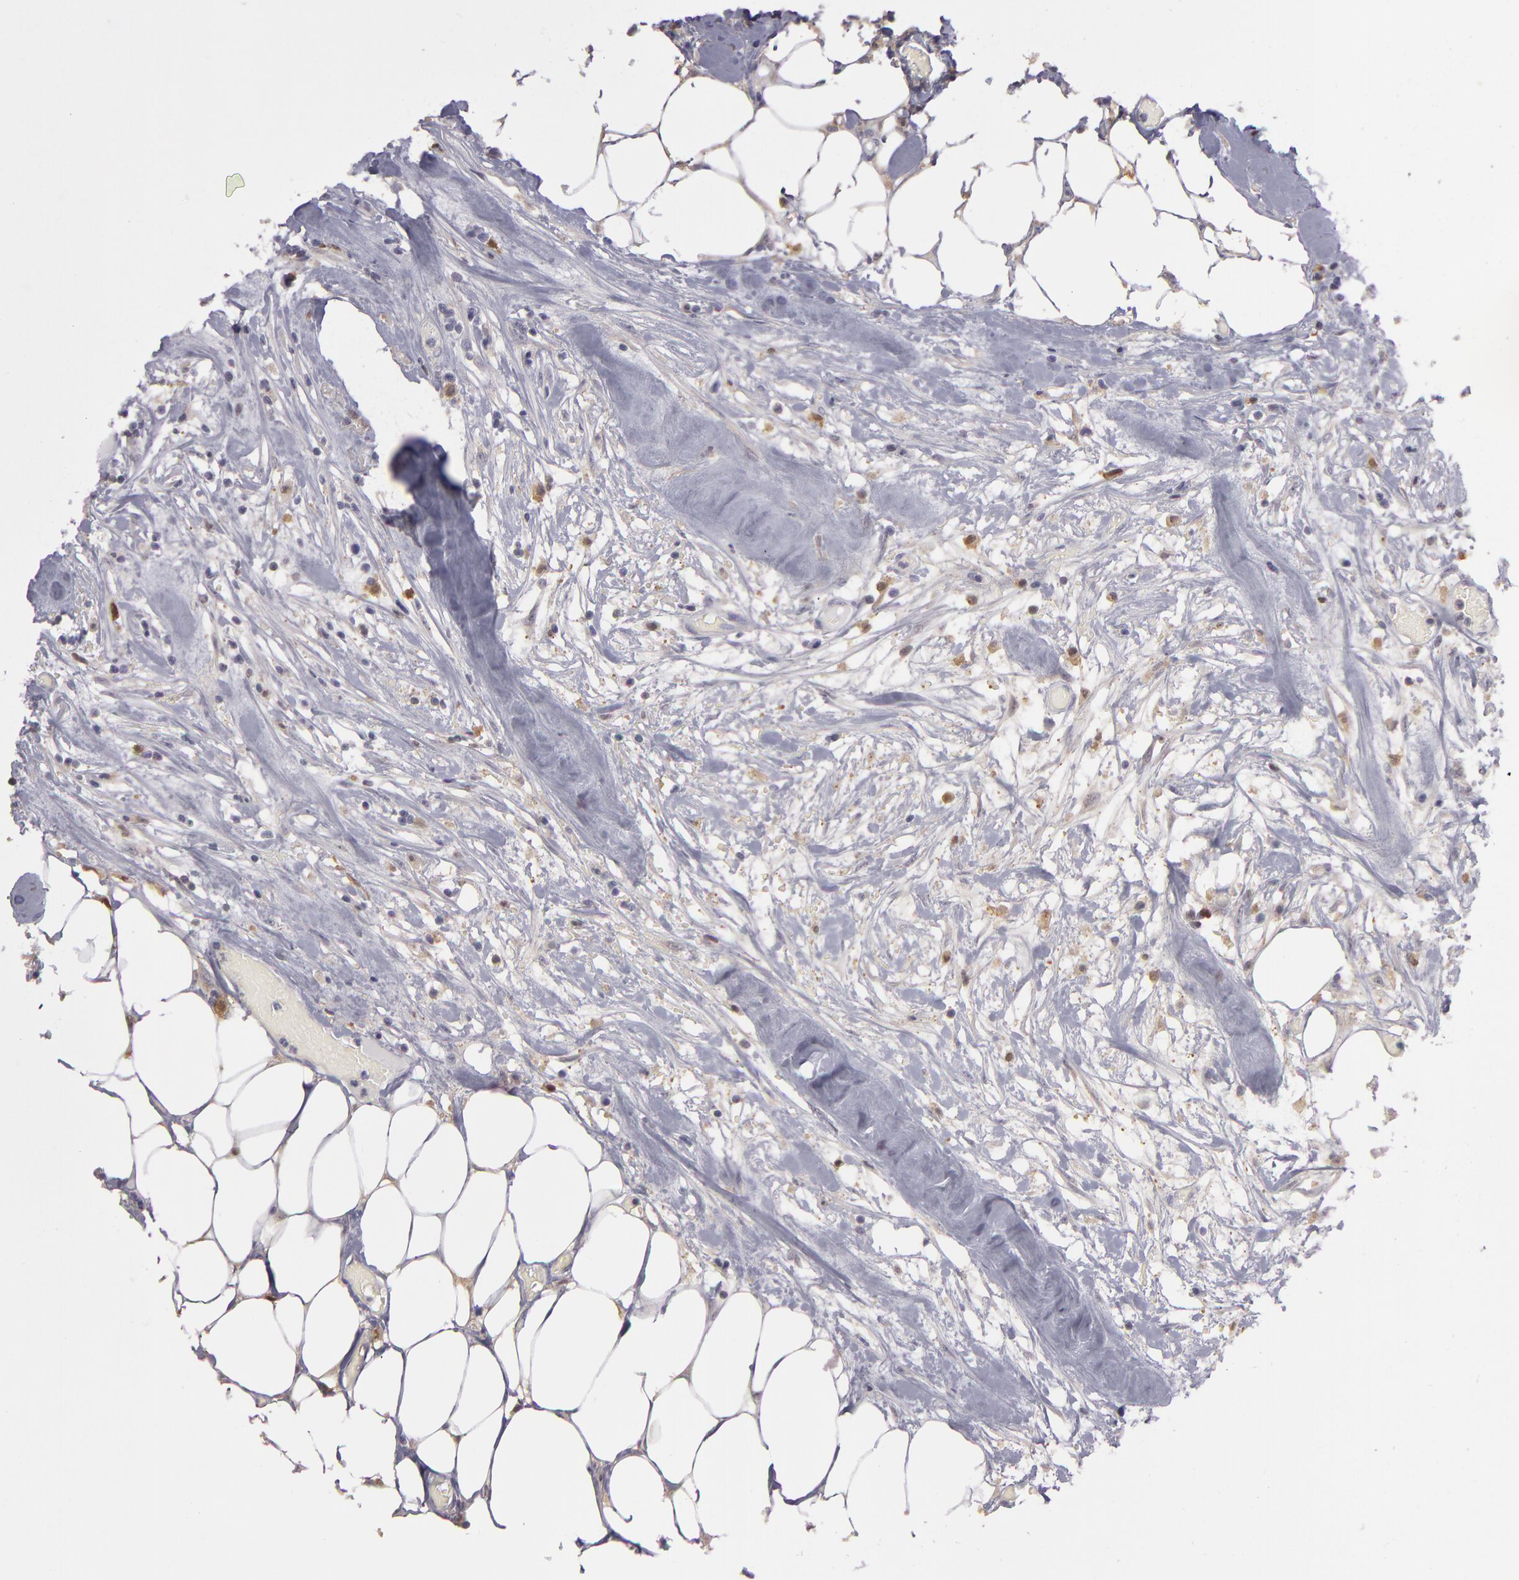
{"staining": {"intensity": "negative", "quantity": "none", "location": "none"}, "tissue": "lymphoma", "cell_type": "Tumor cells", "image_type": "cancer", "snomed": [{"axis": "morphology", "description": "Malignant lymphoma, non-Hodgkin's type, High grade"}, {"axis": "topography", "description": "Colon"}], "caption": "The IHC photomicrograph has no significant staining in tumor cells of lymphoma tissue.", "gene": "GNPDA1", "patient": {"sex": "male", "age": 82}}